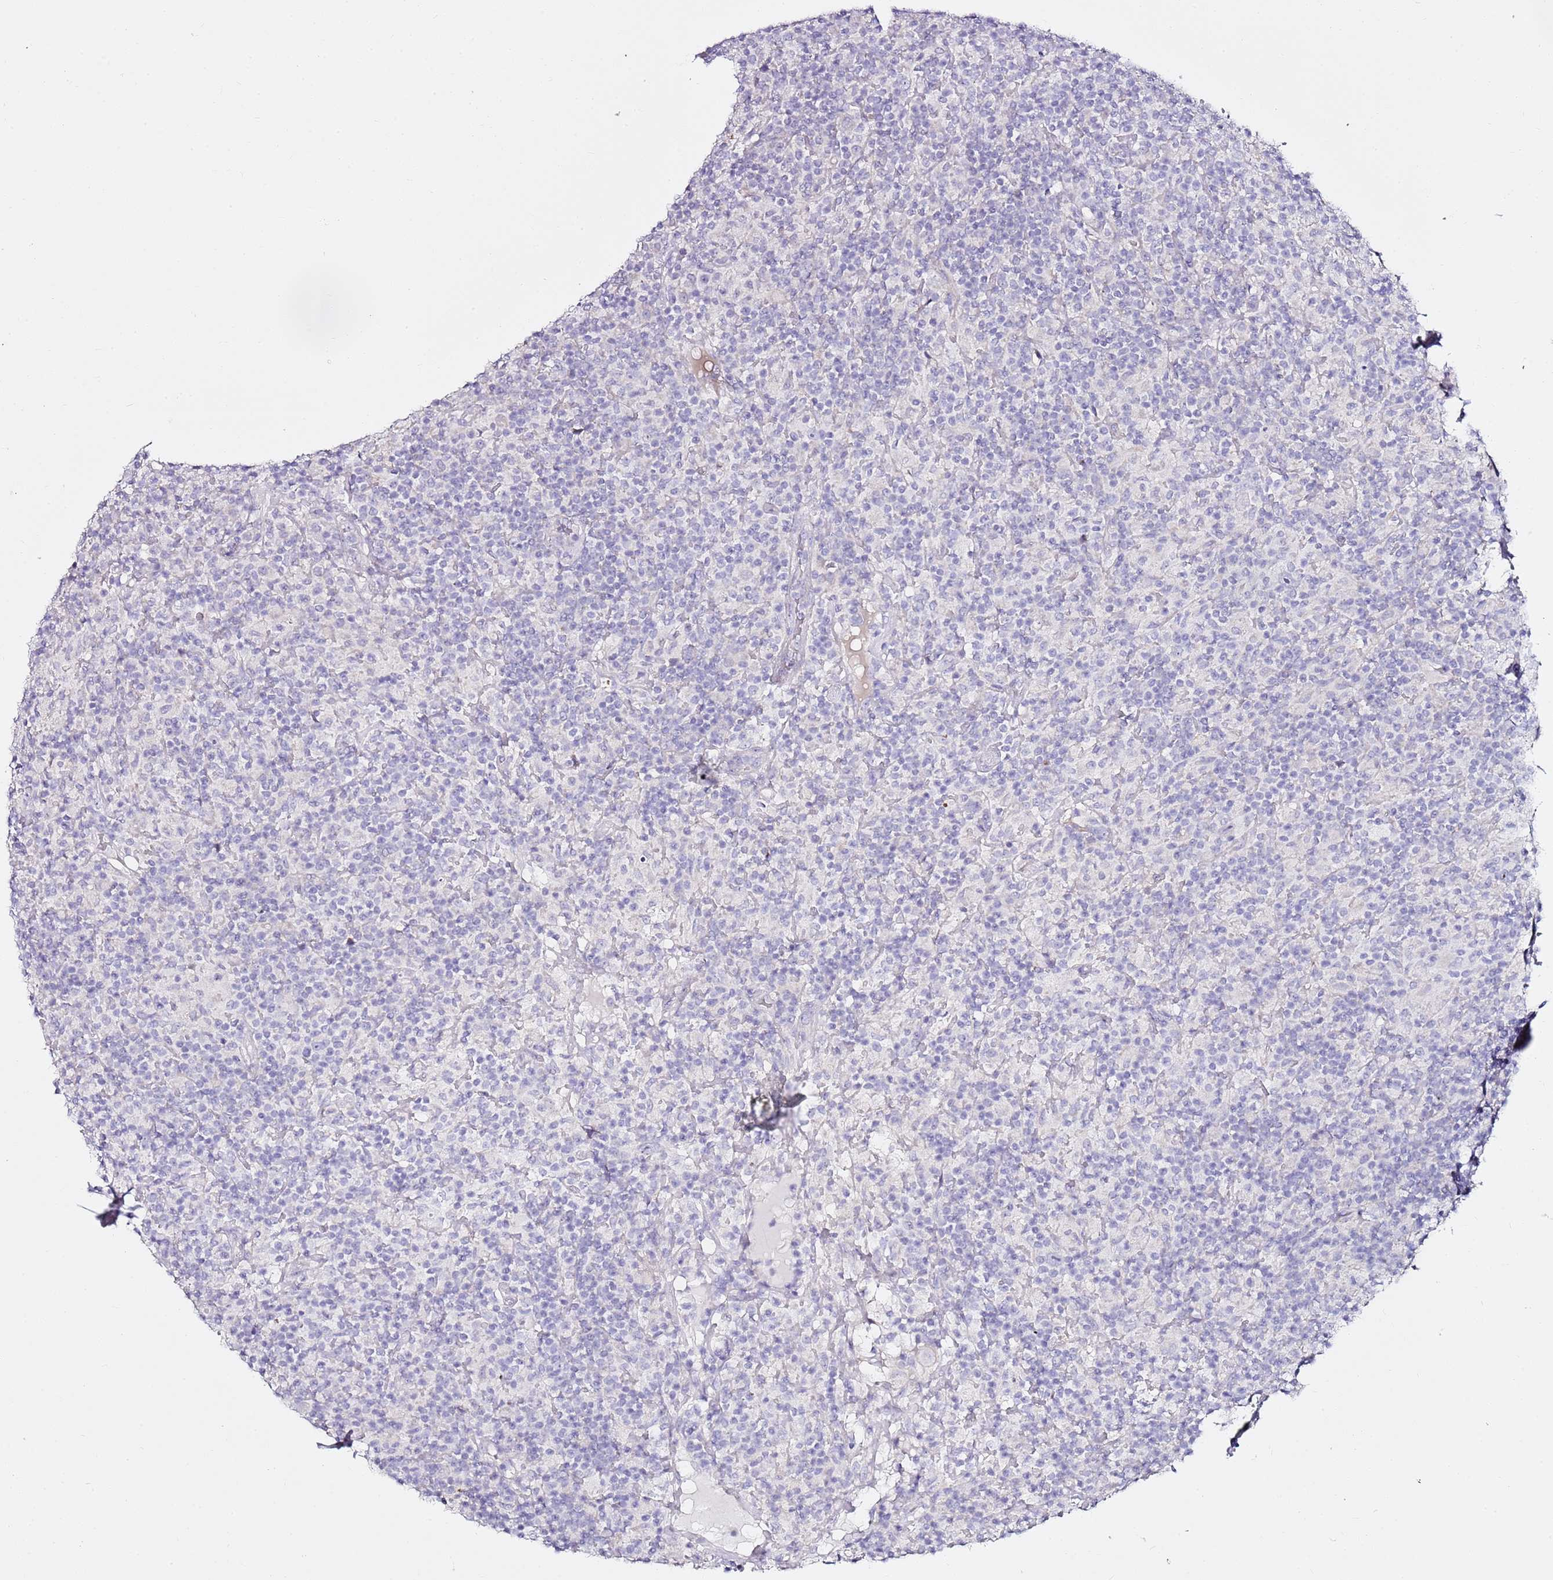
{"staining": {"intensity": "negative", "quantity": "none", "location": "none"}, "tissue": "lymphoma", "cell_type": "Tumor cells", "image_type": "cancer", "snomed": [{"axis": "morphology", "description": "Hodgkin's disease, NOS"}, {"axis": "topography", "description": "Lymph node"}], "caption": "An immunohistochemistry photomicrograph of lymphoma is shown. There is no staining in tumor cells of lymphoma.", "gene": "MYBPC3", "patient": {"sex": "male", "age": 70}}